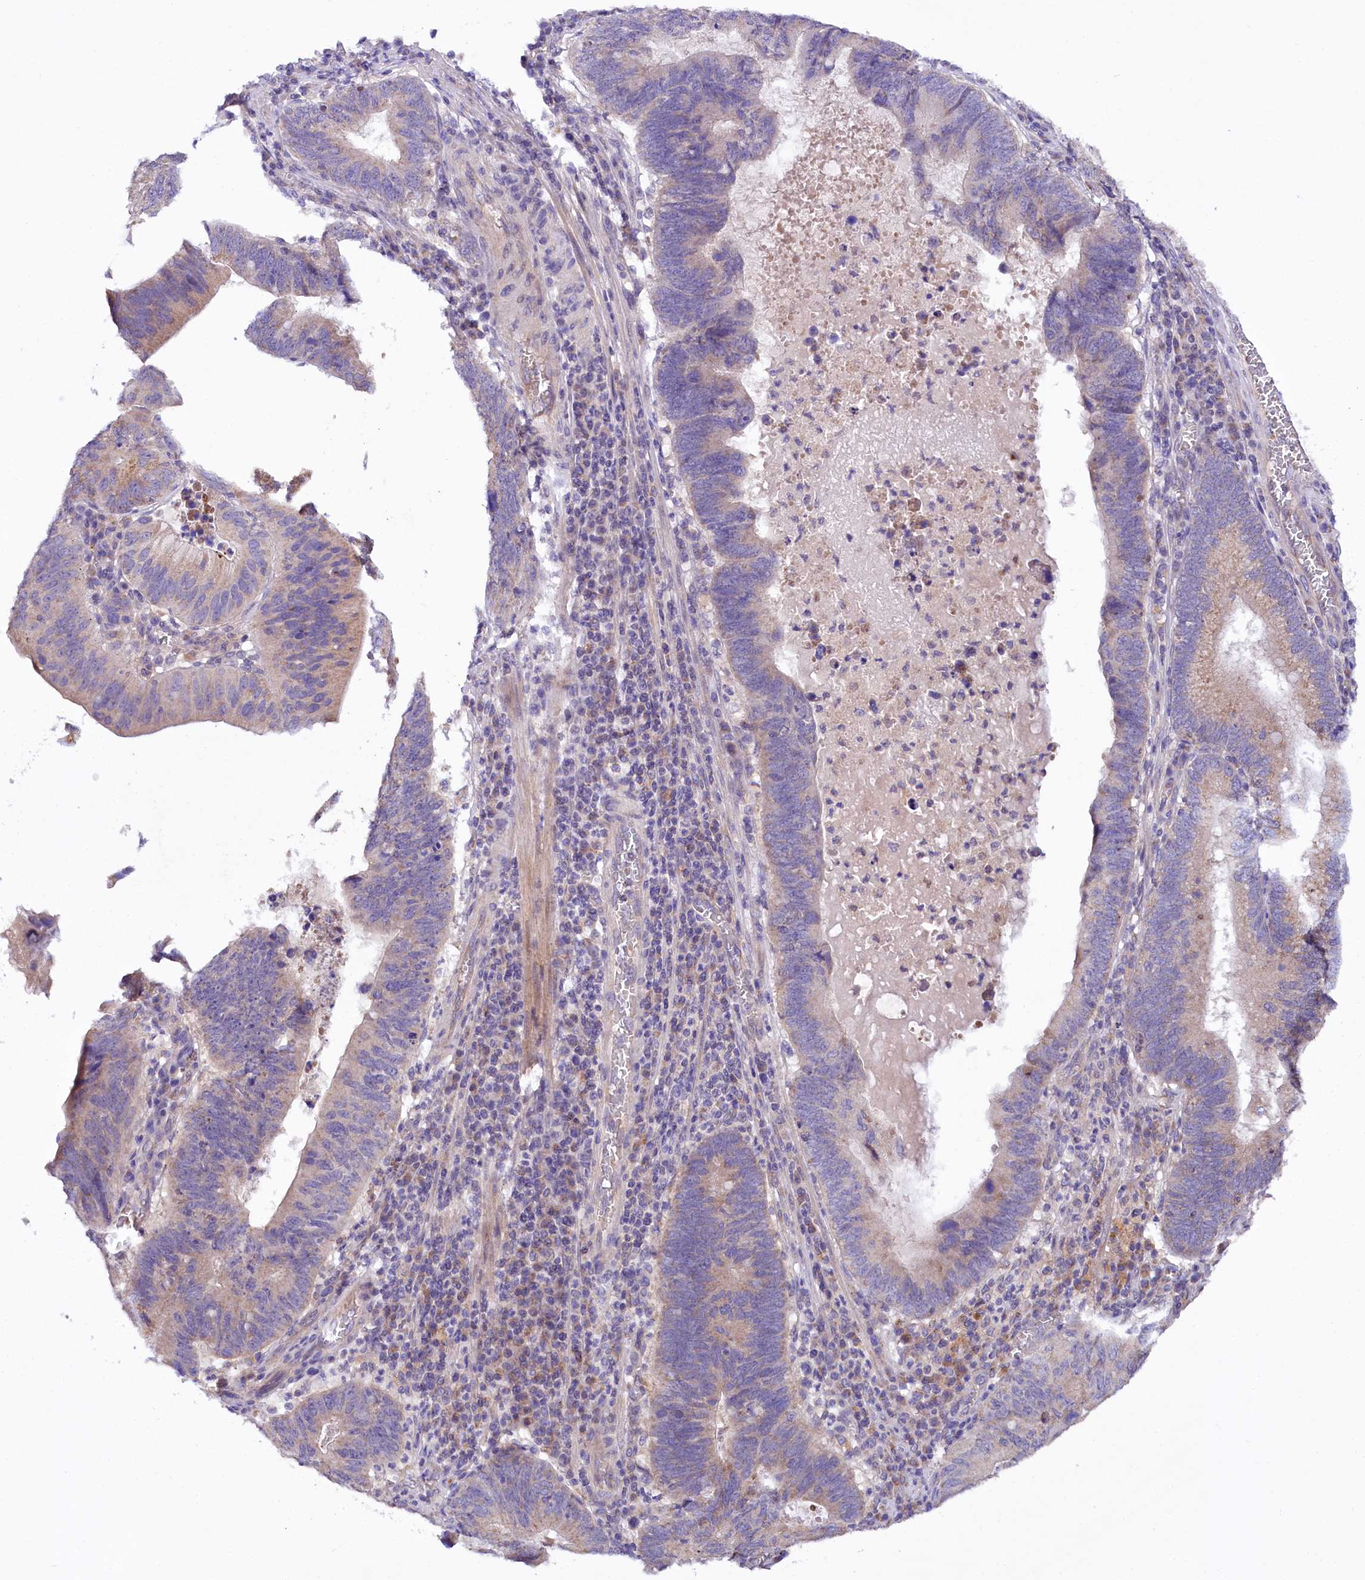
{"staining": {"intensity": "weak", "quantity": "25%-75%", "location": "cytoplasmic/membranous"}, "tissue": "stomach cancer", "cell_type": "Tumor cells", "image_type": "cancer", "snomed": [{"axis": "morphology", "description": "Adenocarcinoma, NOS"}, {"axis": "topography", "description": "Stomach"}], "caption": "Protein staining of stomach adenocarcinoma tissue reveals weak cytoplasmic/membranous expression in about 25%-75% of tumor cells. (IHC, brightfield microscopy, high magnification).", "gene": "ZNF45", "patient": {"sex": "male", "age": 59}}